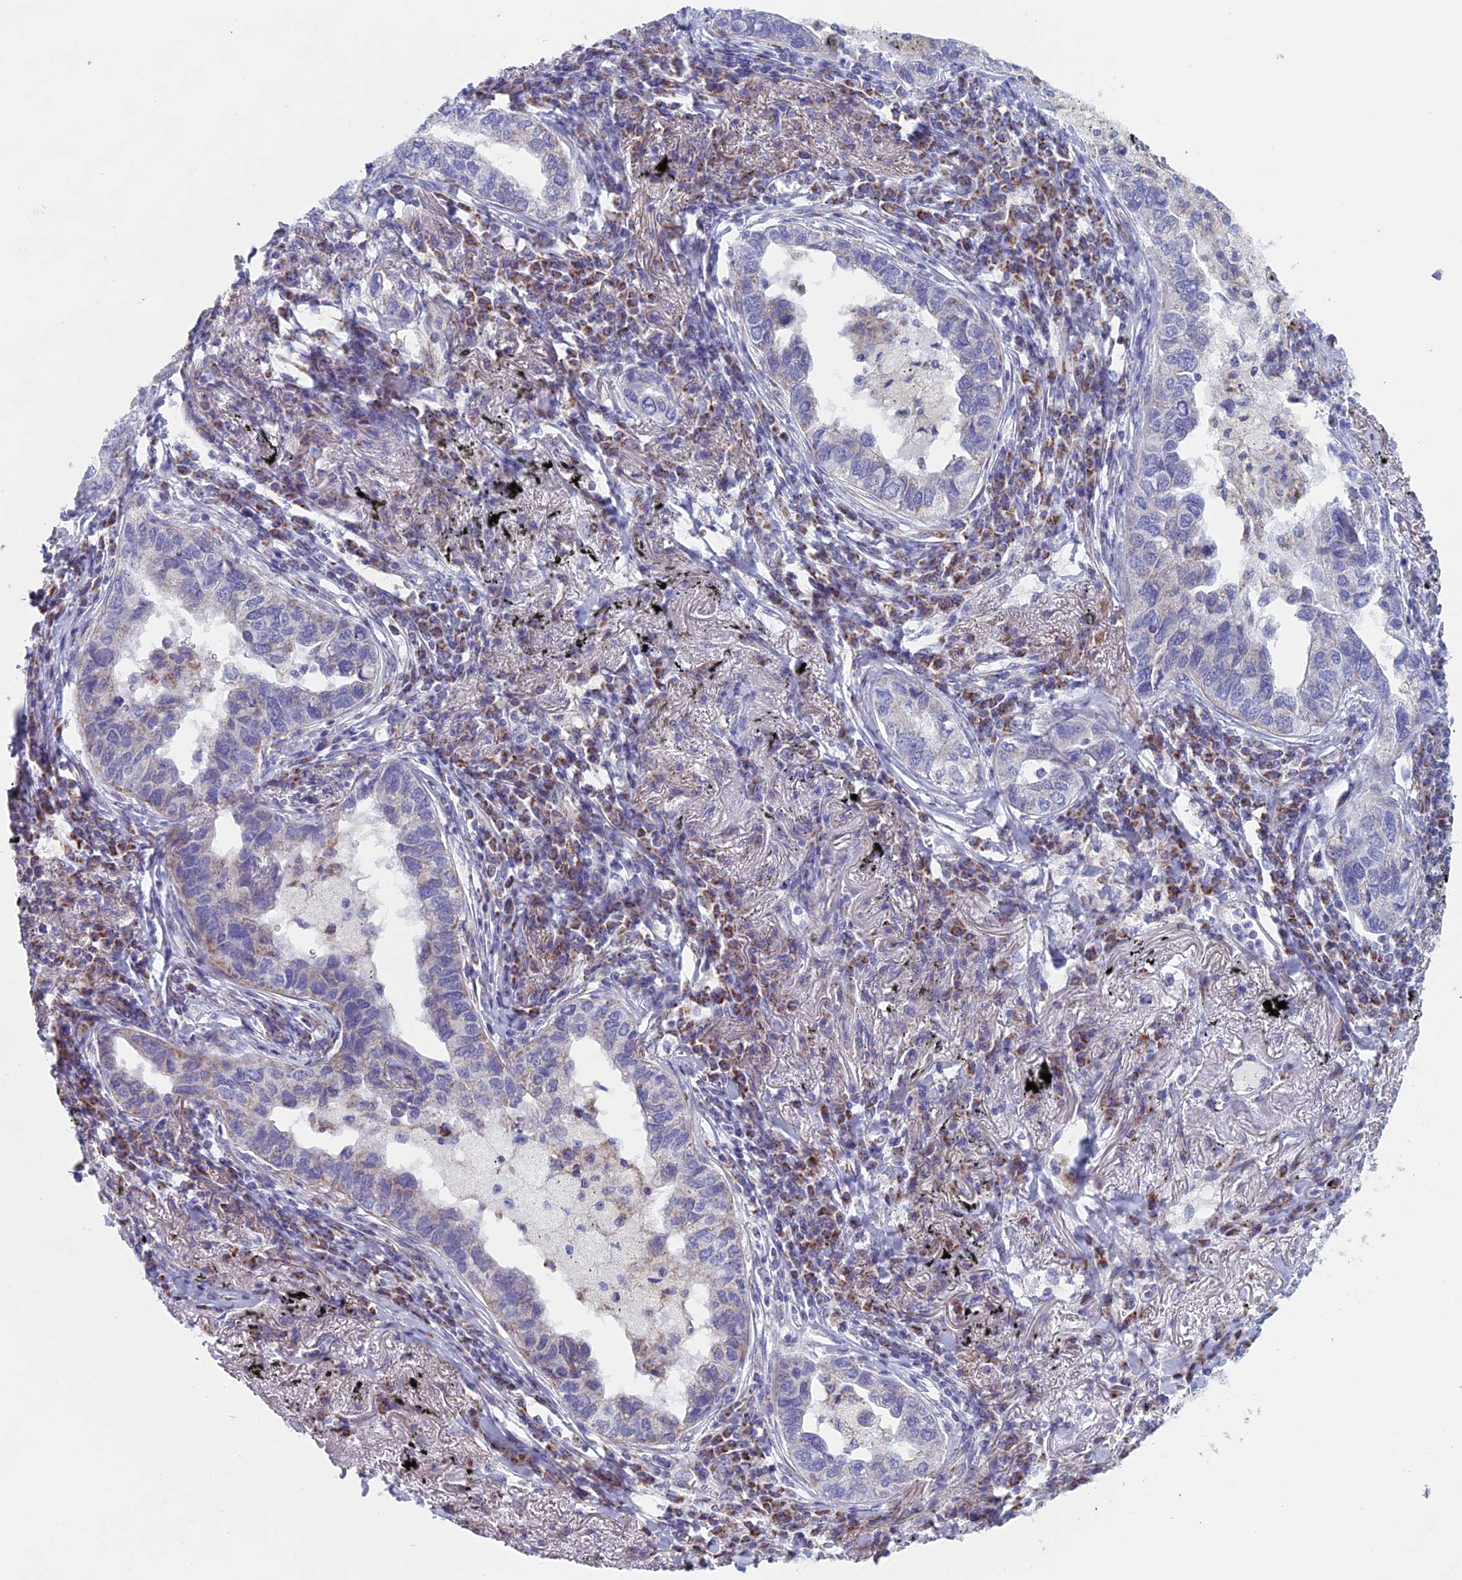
{"staining": {"intensity": "weak", "quantity": "<25%", "location": "cytoplasmic/membranous"}, "tissue": "lung cancer", "cell_type": "Tumor cells", "image_type": "cancer", "snomed": [{"axis": "morphology", "description": "Adenocarcinoma, NOS"}, {"axis": "topography", "description": "Lung"}], "caption": "This is an IHC photomicrograph of adenocarcinoma (lung). There is no expression in tumor cells.", "gene": "NDUFB9", "patient": {"sex": "male", "age": 65}}